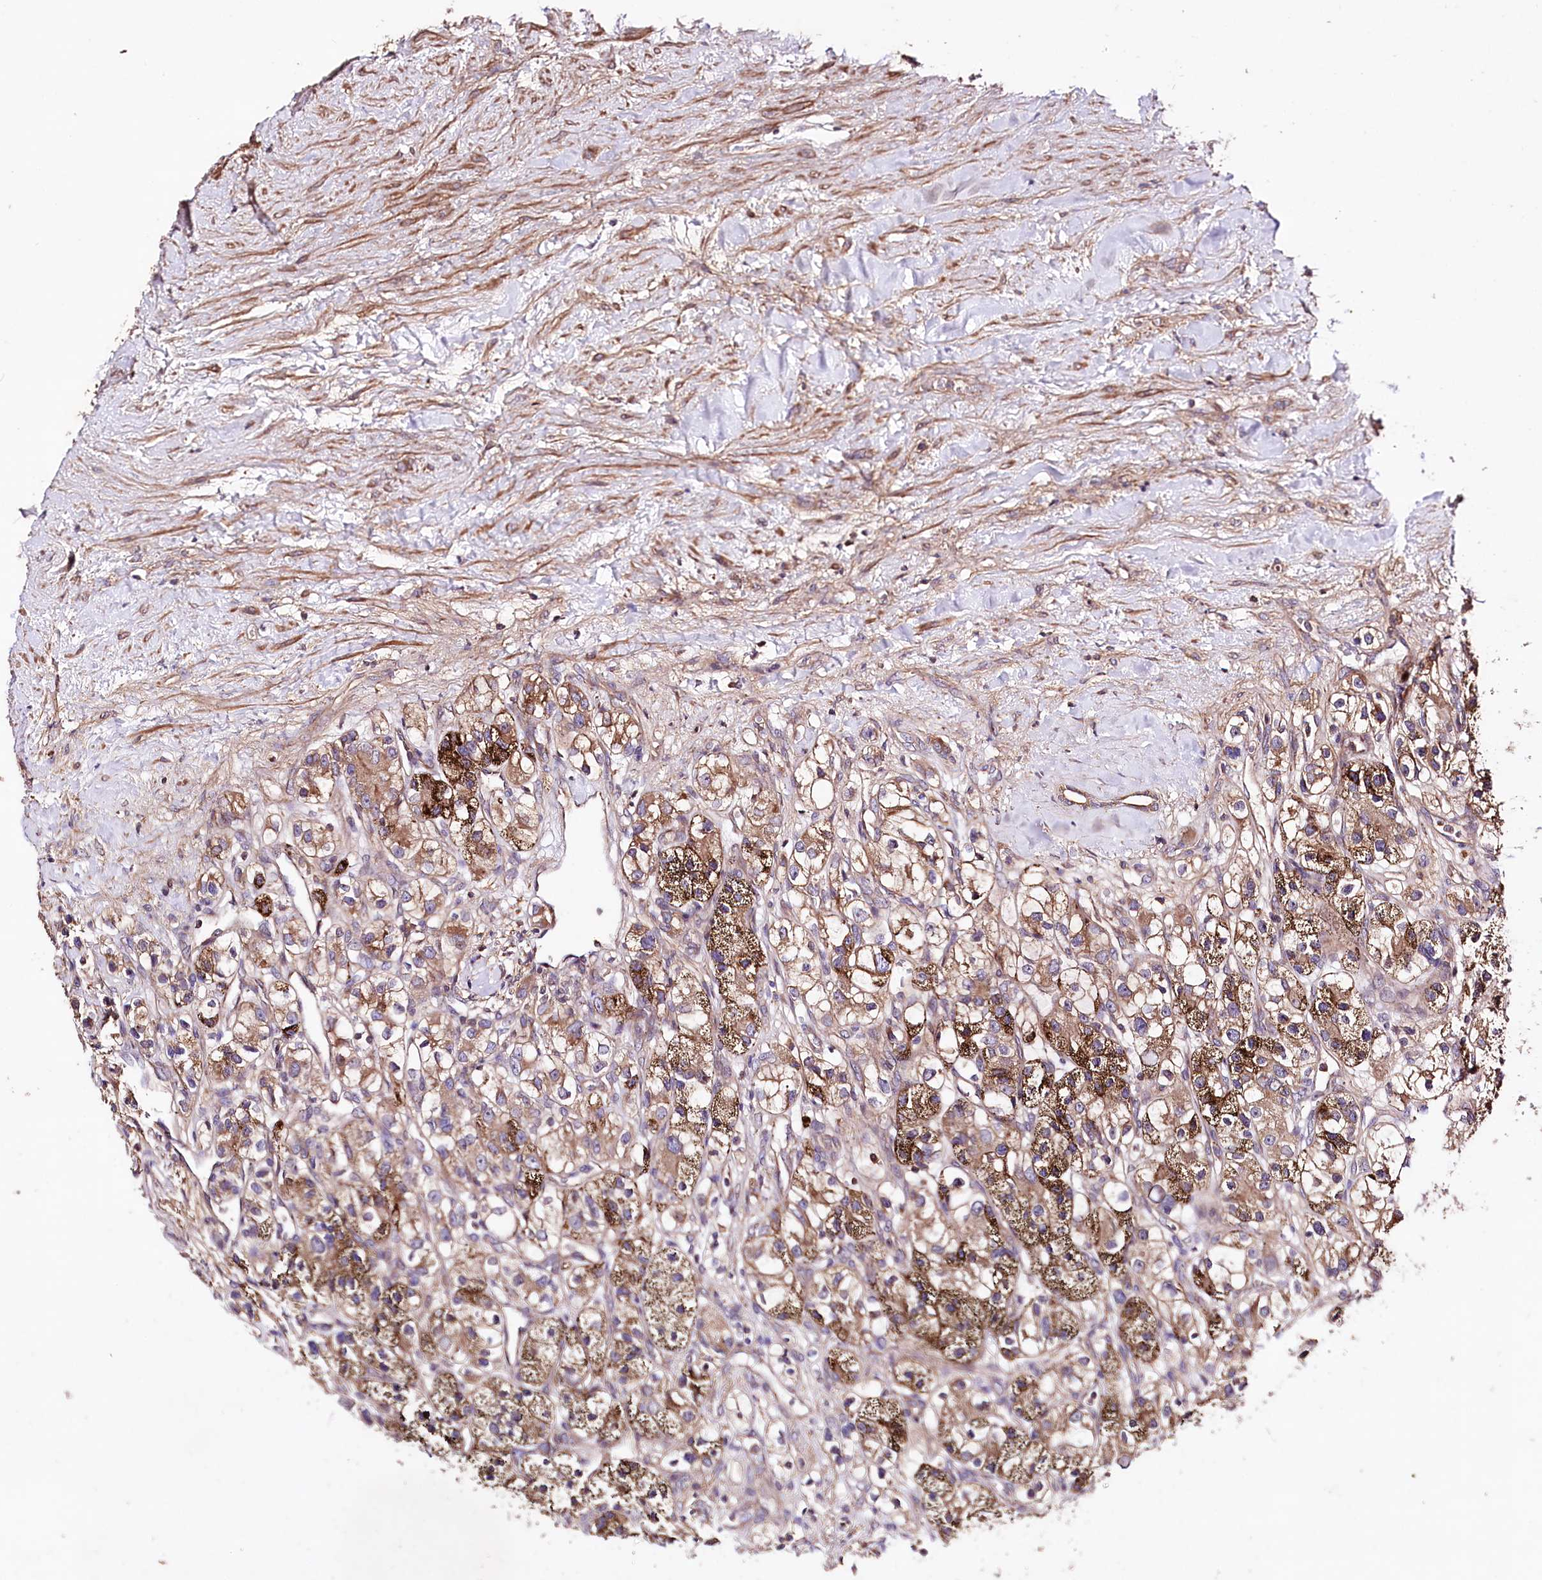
{"staining": {"intensity": "strong", "quantity": ">75%", "location": "cytoplasmic/membranous"}, "tissue": "renal cancer", "cell_type": "Tumor cells", "image_type": "cancer", "snomed": [{"axis": "morphology", "description": "Adenocarcinoma, NOS"}, {"axis": "topography", "description": "Kidney"}], "caption": "Protein staining of renal cancer (adenocarcinoma) tissue shows strong cytoplasmic/membranous positivity in approximately >75% of tumor cells.", "gene": "WWC1", "patient": {"sex": "female", "age": 57}}